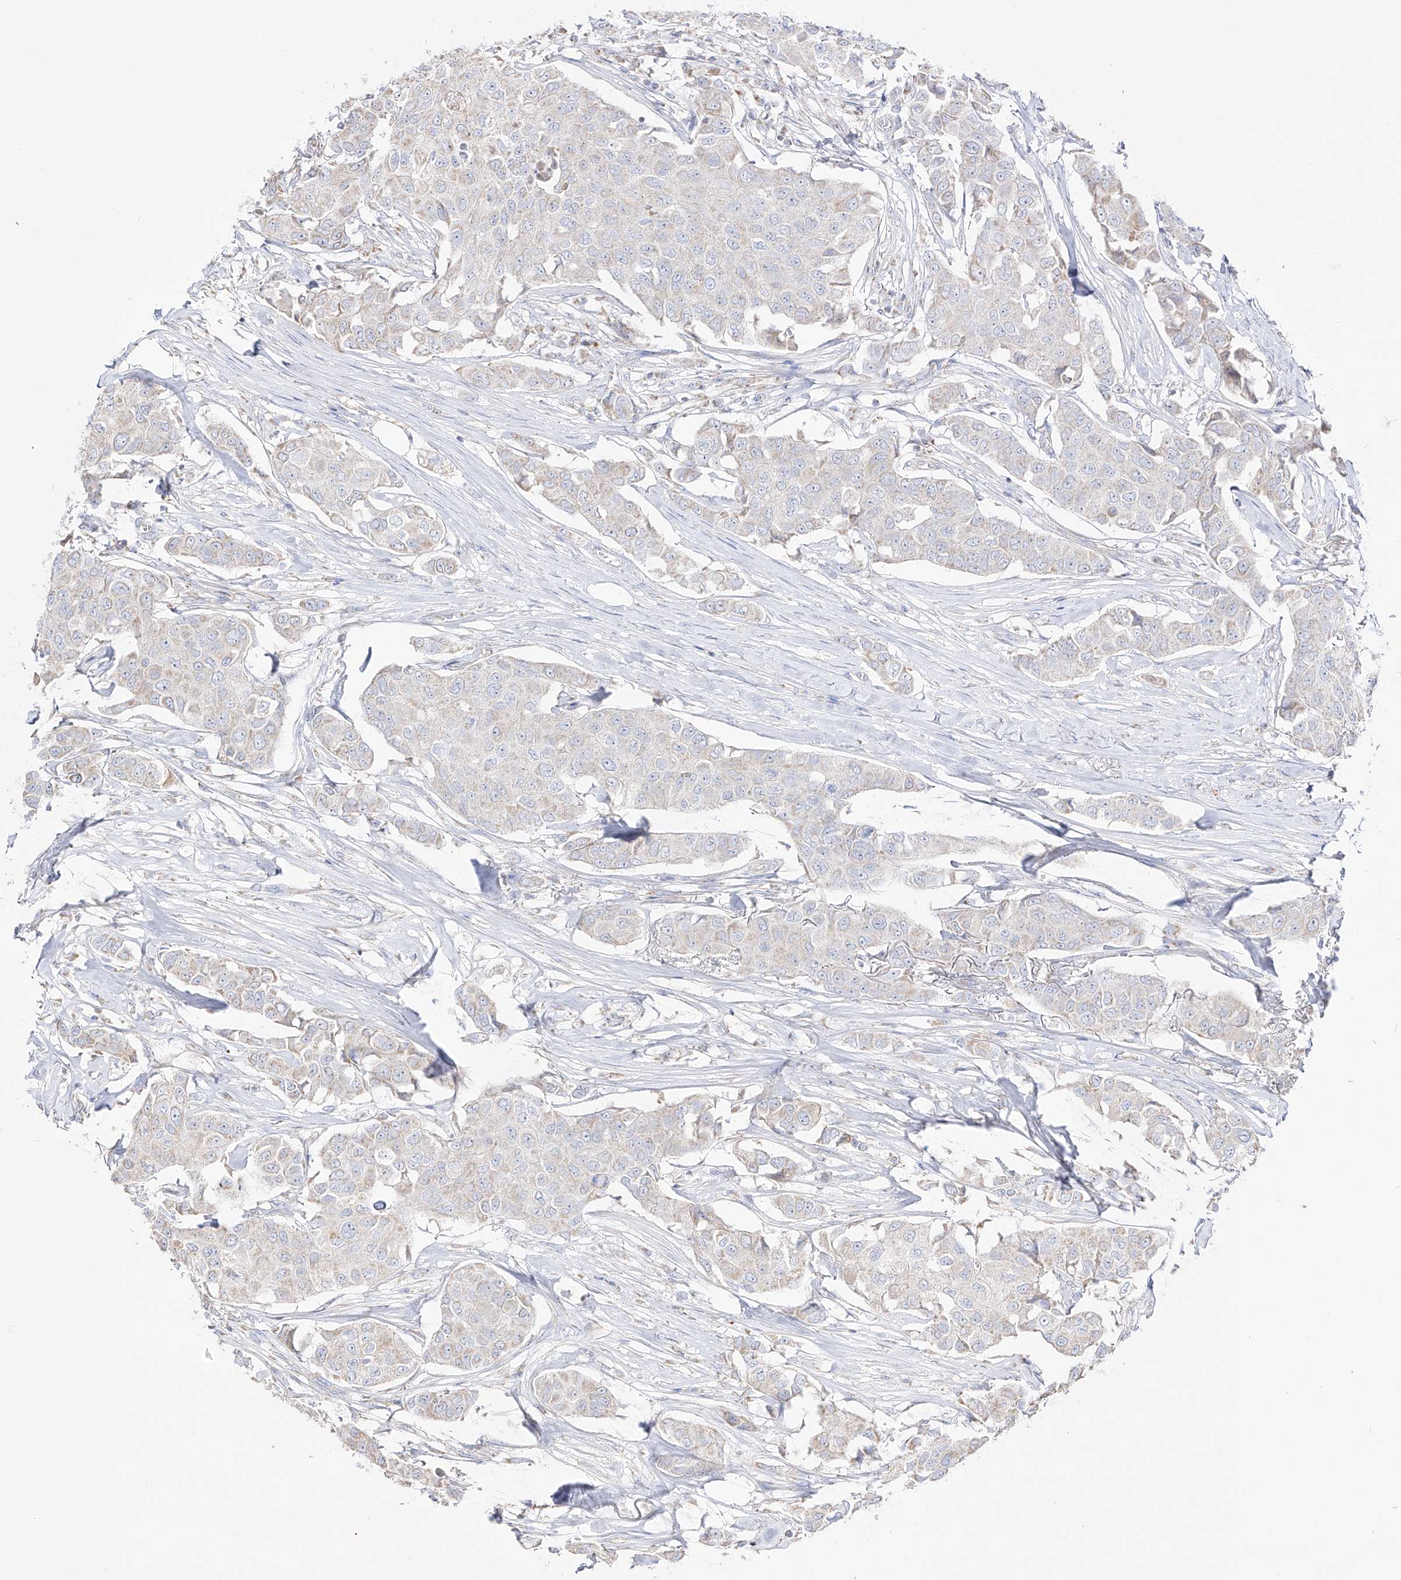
{"staining": {"intensity": "negative", "quantity": "none", "location": "none"}, "tissue": "breast cancer", "cell_type": "Tumor cells", "image_type": "cancer", "snomed": [{"axis": "morphology", "description": "Duct carcinoma"}, {"axis": "topography", "description": "Breast"}], "caption": "DAB immunohistochemical staining of human intraductal carcinoma (breast) shows no significant staining in tumor cells. (IHC, brightfield microscopy, high magnification).", "gene": "RCHY1", "patient": {"sex": "female", "age": 80}}